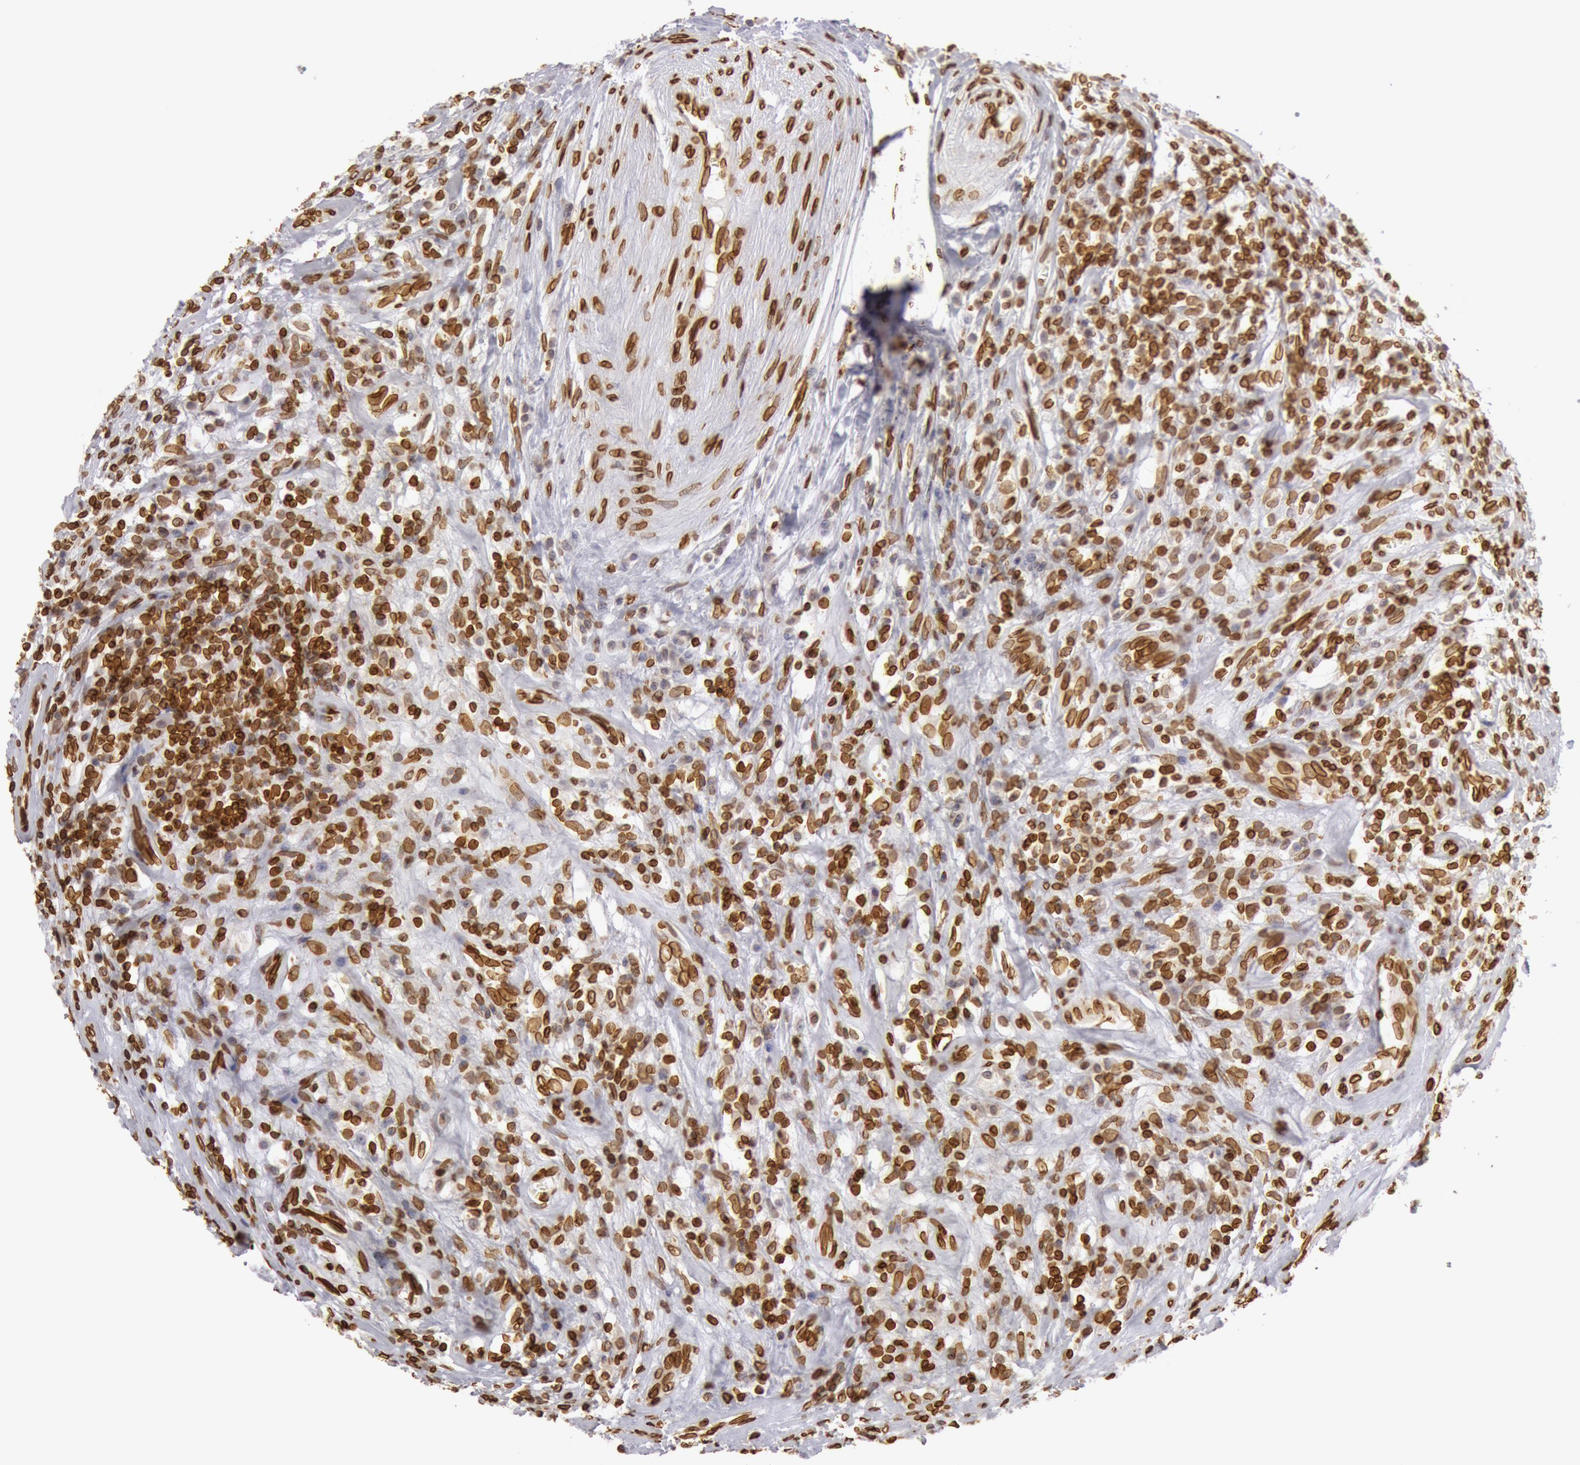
{"staining": {"intensity": "strong", "quantity": ">75%", "location": "cytoplasmic/membranous,nuclear"}, "tissue": "testis cancer", "cell_type": "Tumor cells", "image_type": "cancer", "snomed": [{"axis": "morphology", "description": "Seminoma, NOS"}, {"axis": "topography", "description": "Testis"}], "caption": "This histopathology image reveals testis cancer stained with immunohistochemistry to label a protein in brown. The cytoplasmic/membranous and nuclear of tumor cells show strong positivity for the protein. Nuclei are counter-stained blue.", "gene": "SUN2", "patient": {"sex": "male", "age": 34}}